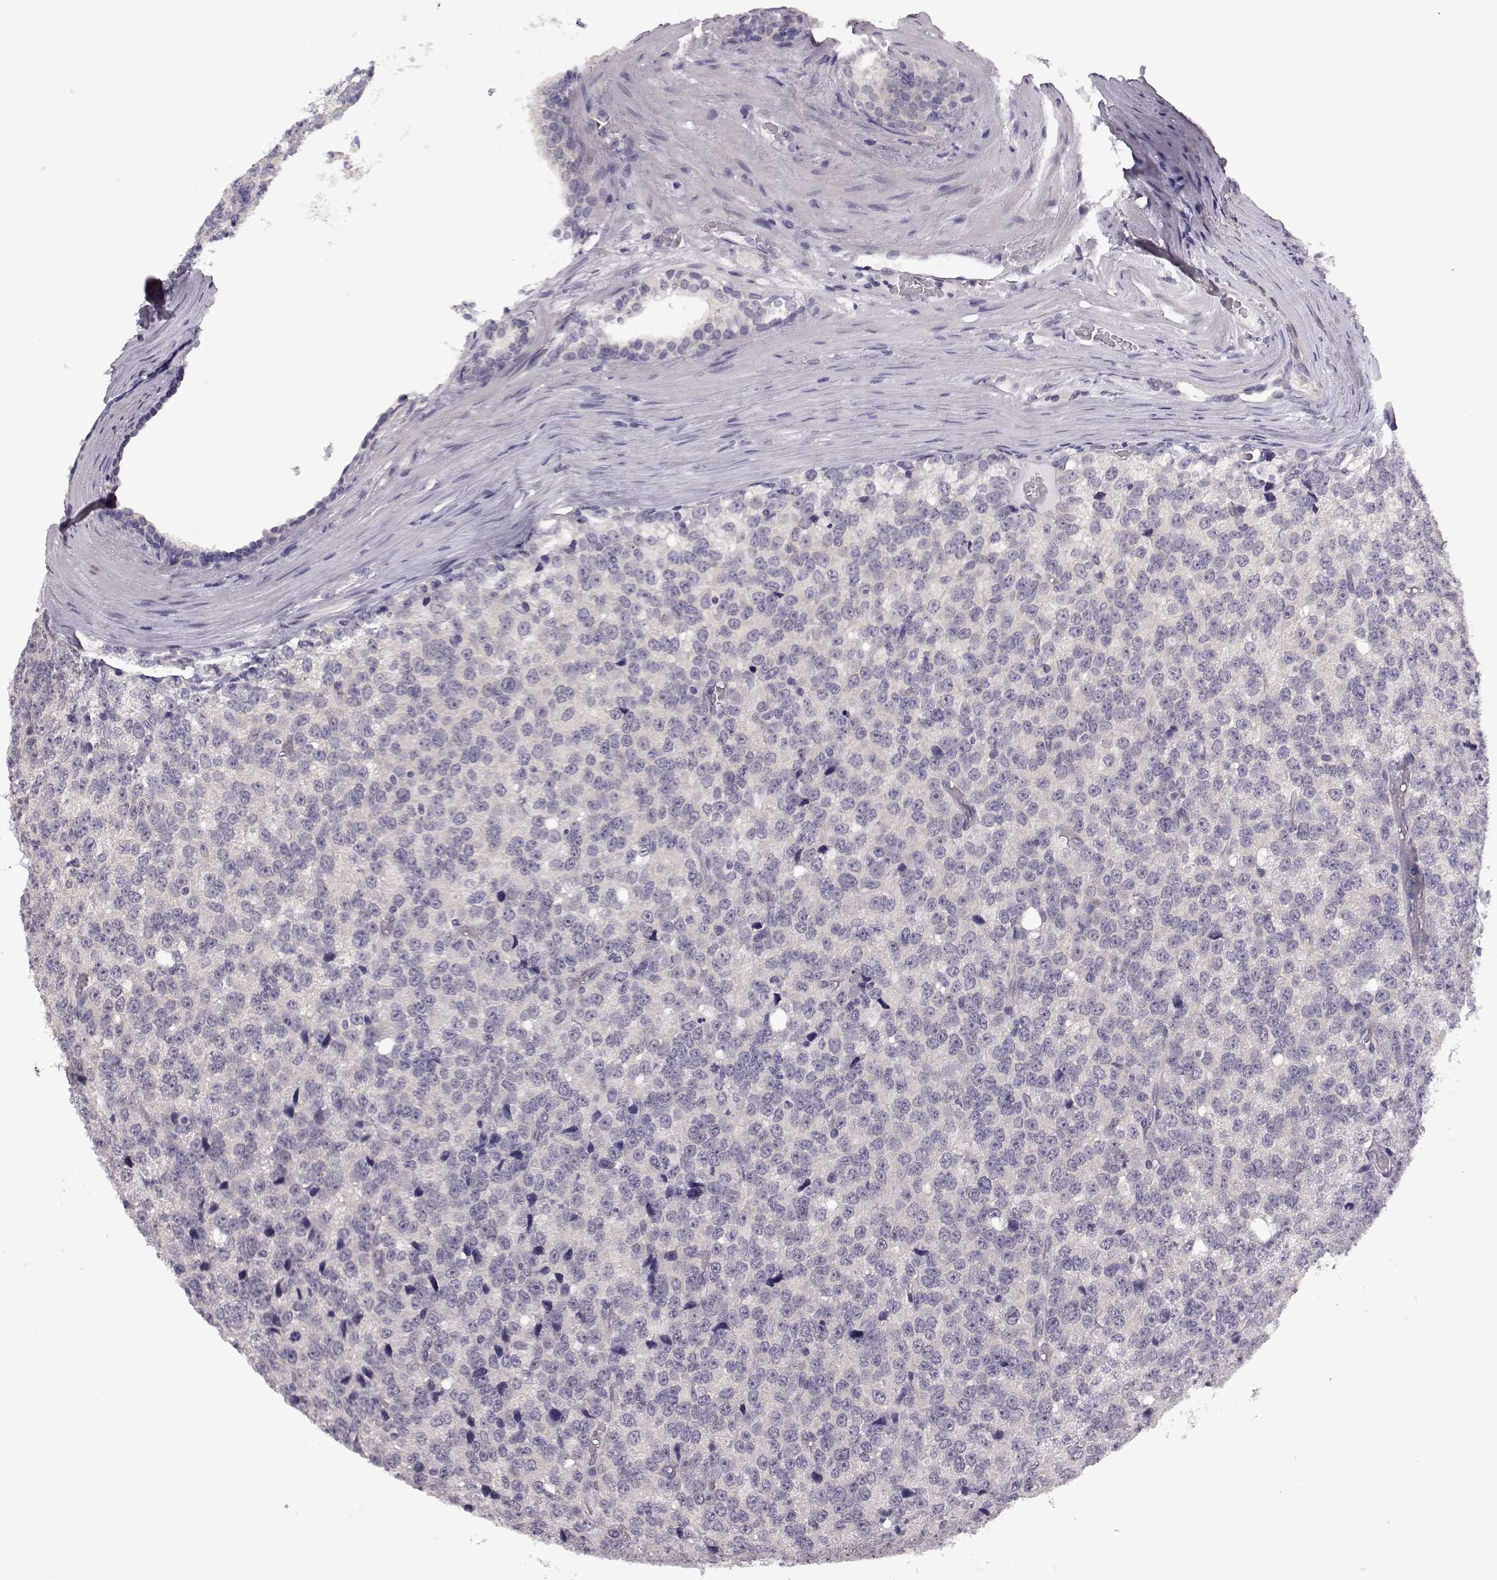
{"staining": {"intensity": "negative", "quantity": "none", "location": "none"}, "tissue": "prostate cancer", "cell_type": "Tumor cells", "image_type": "cancer", "snomed": [{"axis": "morphology", "description": "Adenocarcinoma, High grade"}, {"axis": "topography", "description": "Prostate and seminal vesicle, NOS"}], "caption": "This photomicrograph is of prostate cancer stained with immunohistochemistry to label a protein in brown with the nuclei are counter-stained blue. There is no positivity in tumor cells. (Stains: DAB (3,3'-diaminobenzidine) IHC with hematoxylin counter stain, Microscopy: brightfield microscopy at high magnification).", "gene": "C10orf62", "patient": {"sex": "male", "age": 62}}